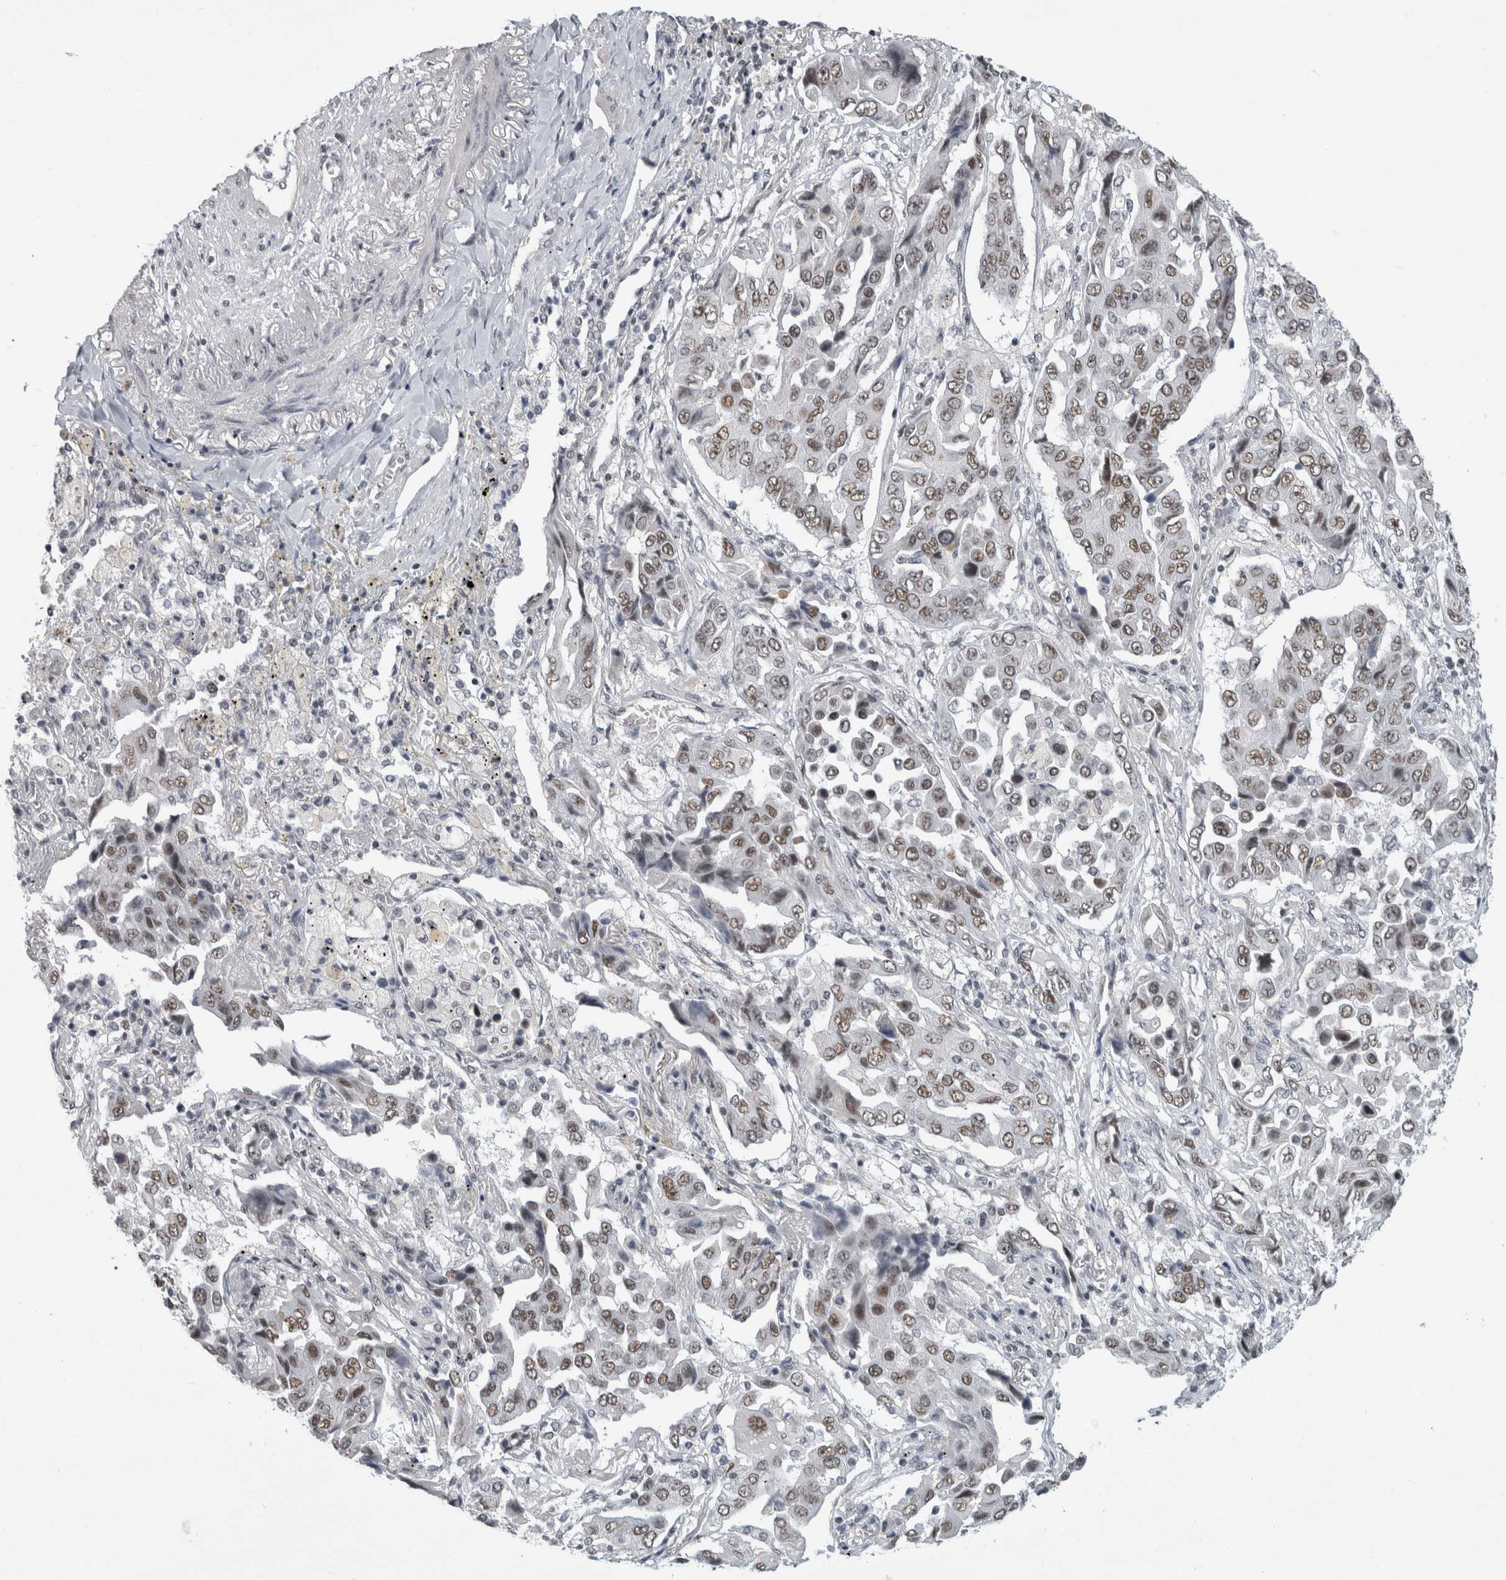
{"staining": {"intensity": "moderate", "quantity": ">75%", "location": "nuclear"}, "tissue": "lung cancer", "cell_type": "Tumor cells", "image_type": "cancer", "snomed": [{"axis": "morphology", "description": "Adenocarcinoma, NOS"}, {"axis": "topography", "description": "Lung"}], "caption": "Immunohistochemistry of human lung adenocarcinoma exhibits medium levels of moderate nuclear expression in about >75% of tumor cells.", "gene": "ARID4B", "patient": {"sex": "female", "age": 65}}